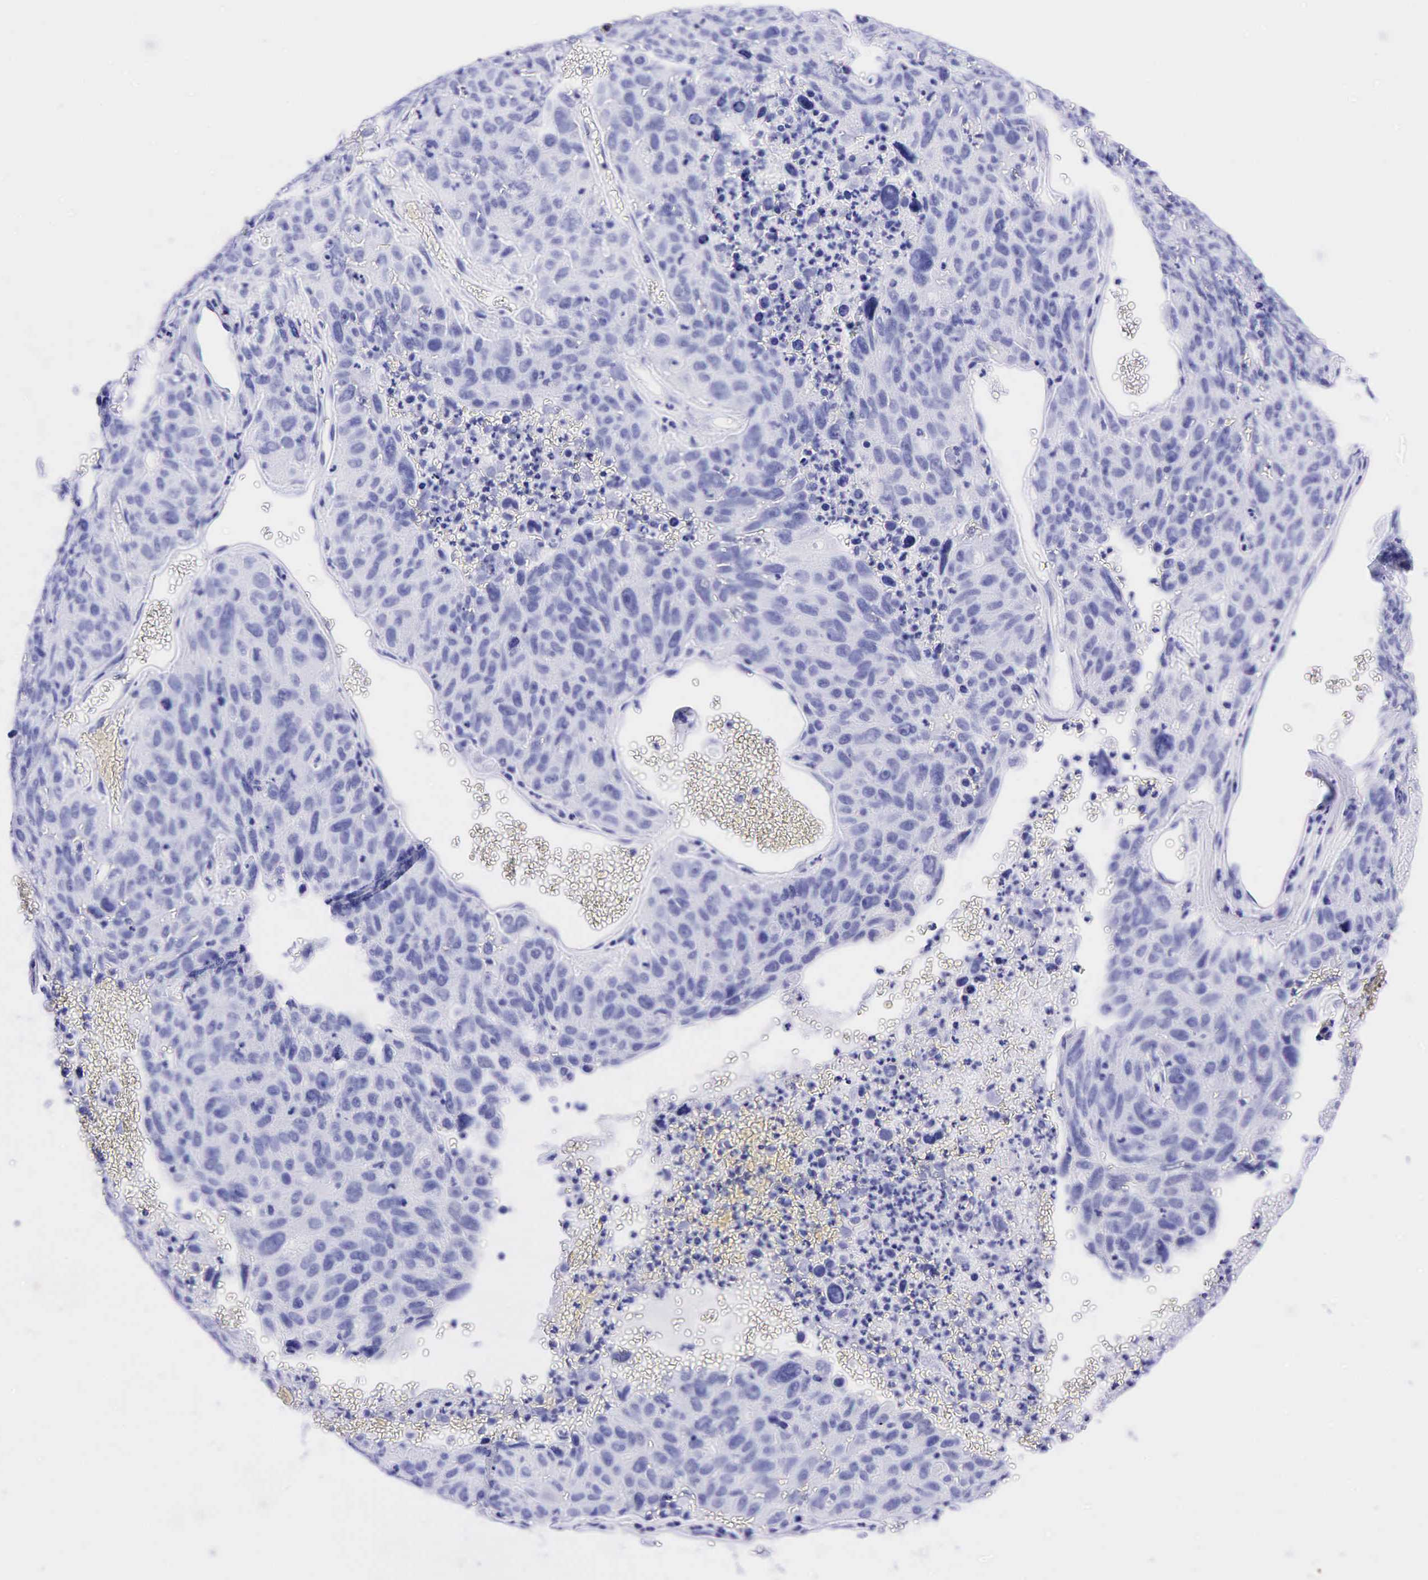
{"staining": {"intensity": "negative", "quantity": "none", "location": "none"}, "tissue": "lung cancer", "cell_type": "Tumor cells", "image_type": "cancer", "snomed": [{"axis": "morphology", "description": "Squamous cell carcinoma, NOS"}, {"axis": "topography", "description": "Lung"}], "caption": "Protein analysis of squamous cell carcinoma (lung) reveals no significant expression in tumor cells.", "gene": "CHGA", "patient": {"sex": "male", "age": 64}}